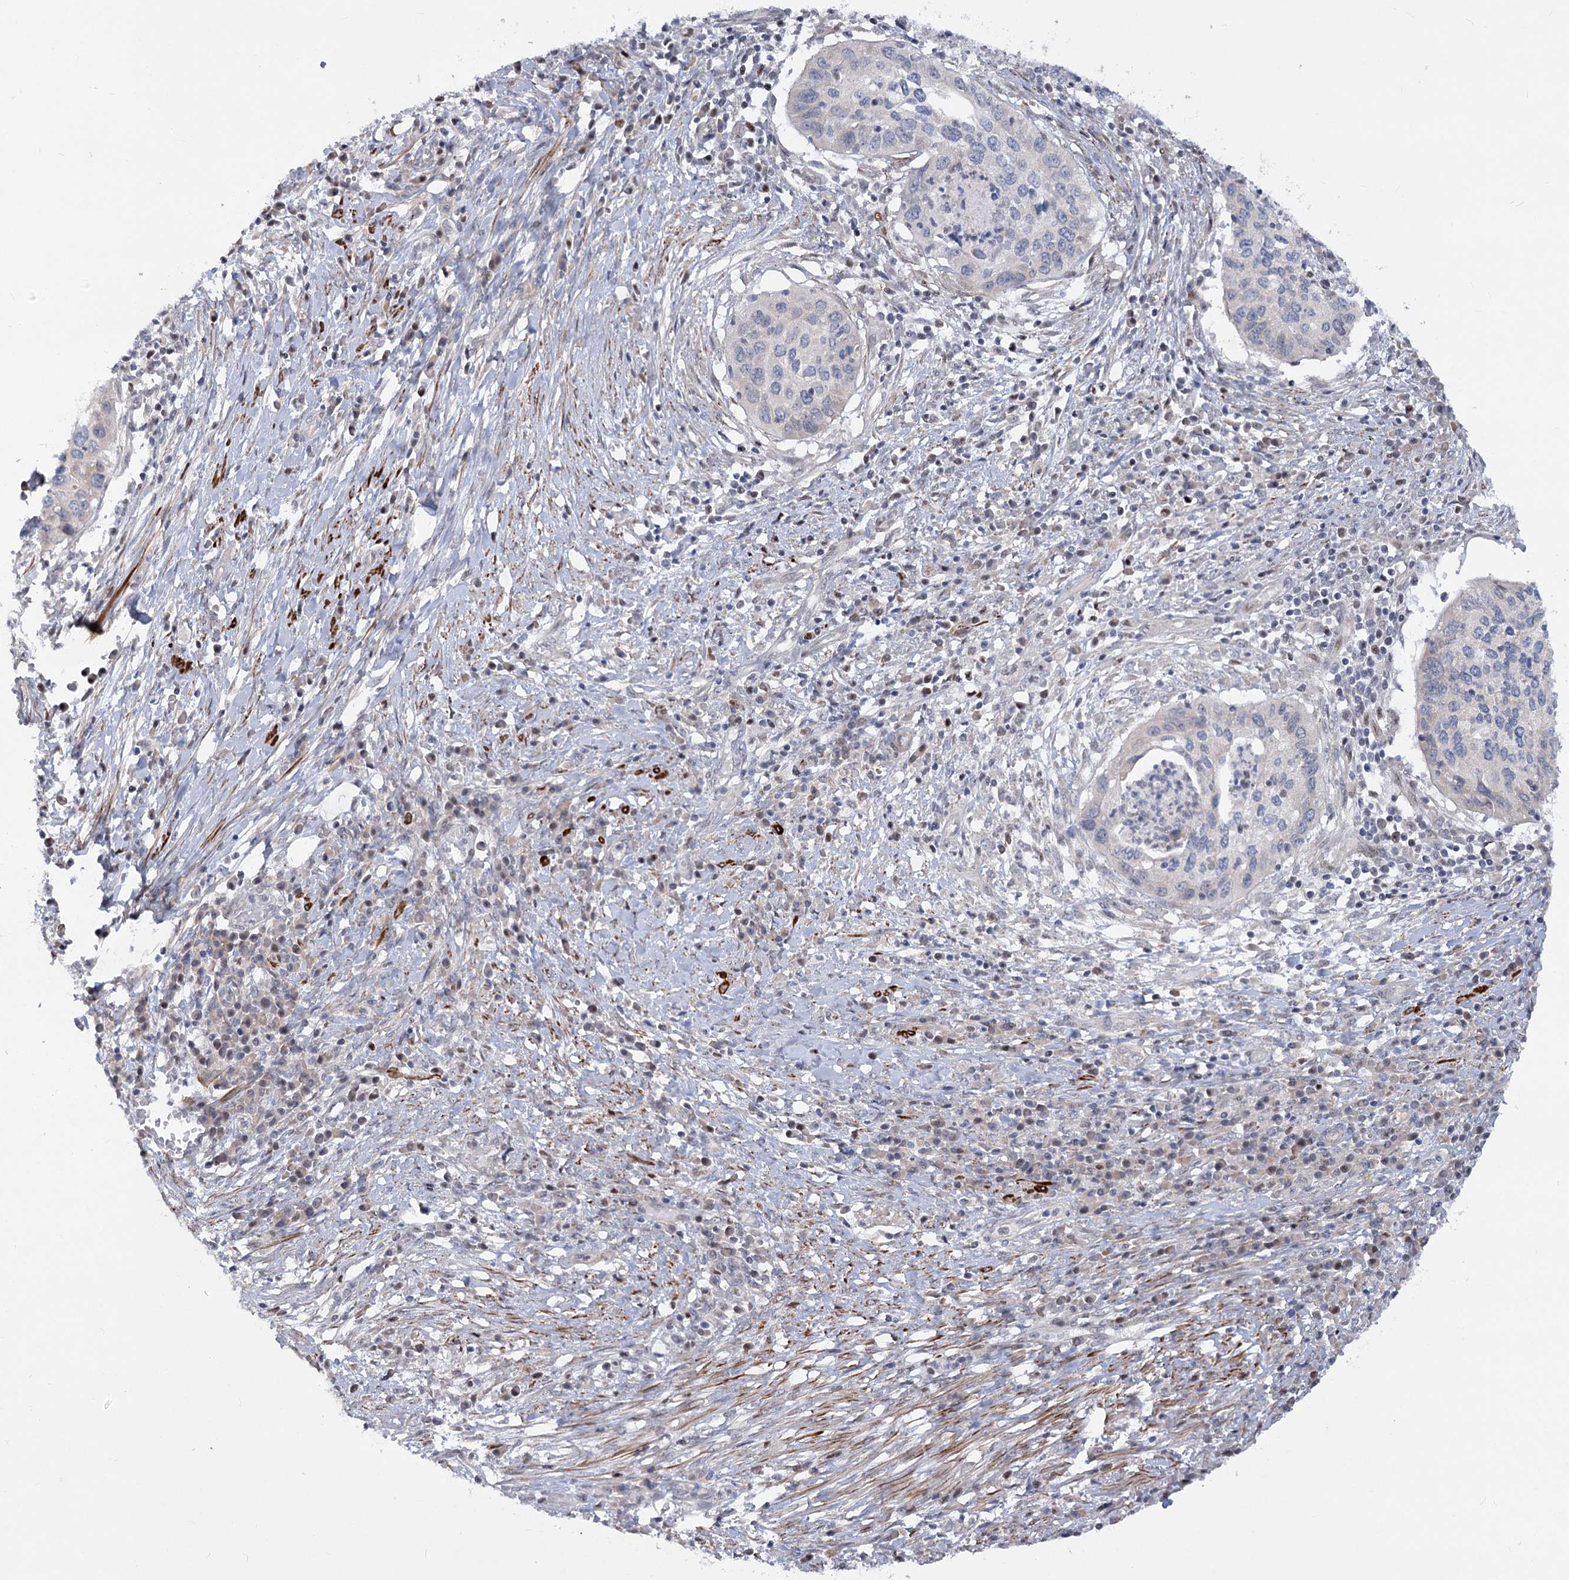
{"staining": {"intensity": "negative", "quantity": "none", "location": "none"}, "tissue": "cervical cancer", "cell_type": "Tumor cells", "image_type": "cancer", "snomed": [{"axis": "morphology", "description": "Squamous cell carcinoma, NOS"}, {"axis": "topography", "description": "Cervix"}], "caption": "Immunohistochemistry (IHC) of human cervical cancer (squamous cell carcinoma) displays no staining in tumor cells.", "gene": "ARSI", "patient": {"sex": "female", "age": 38}}